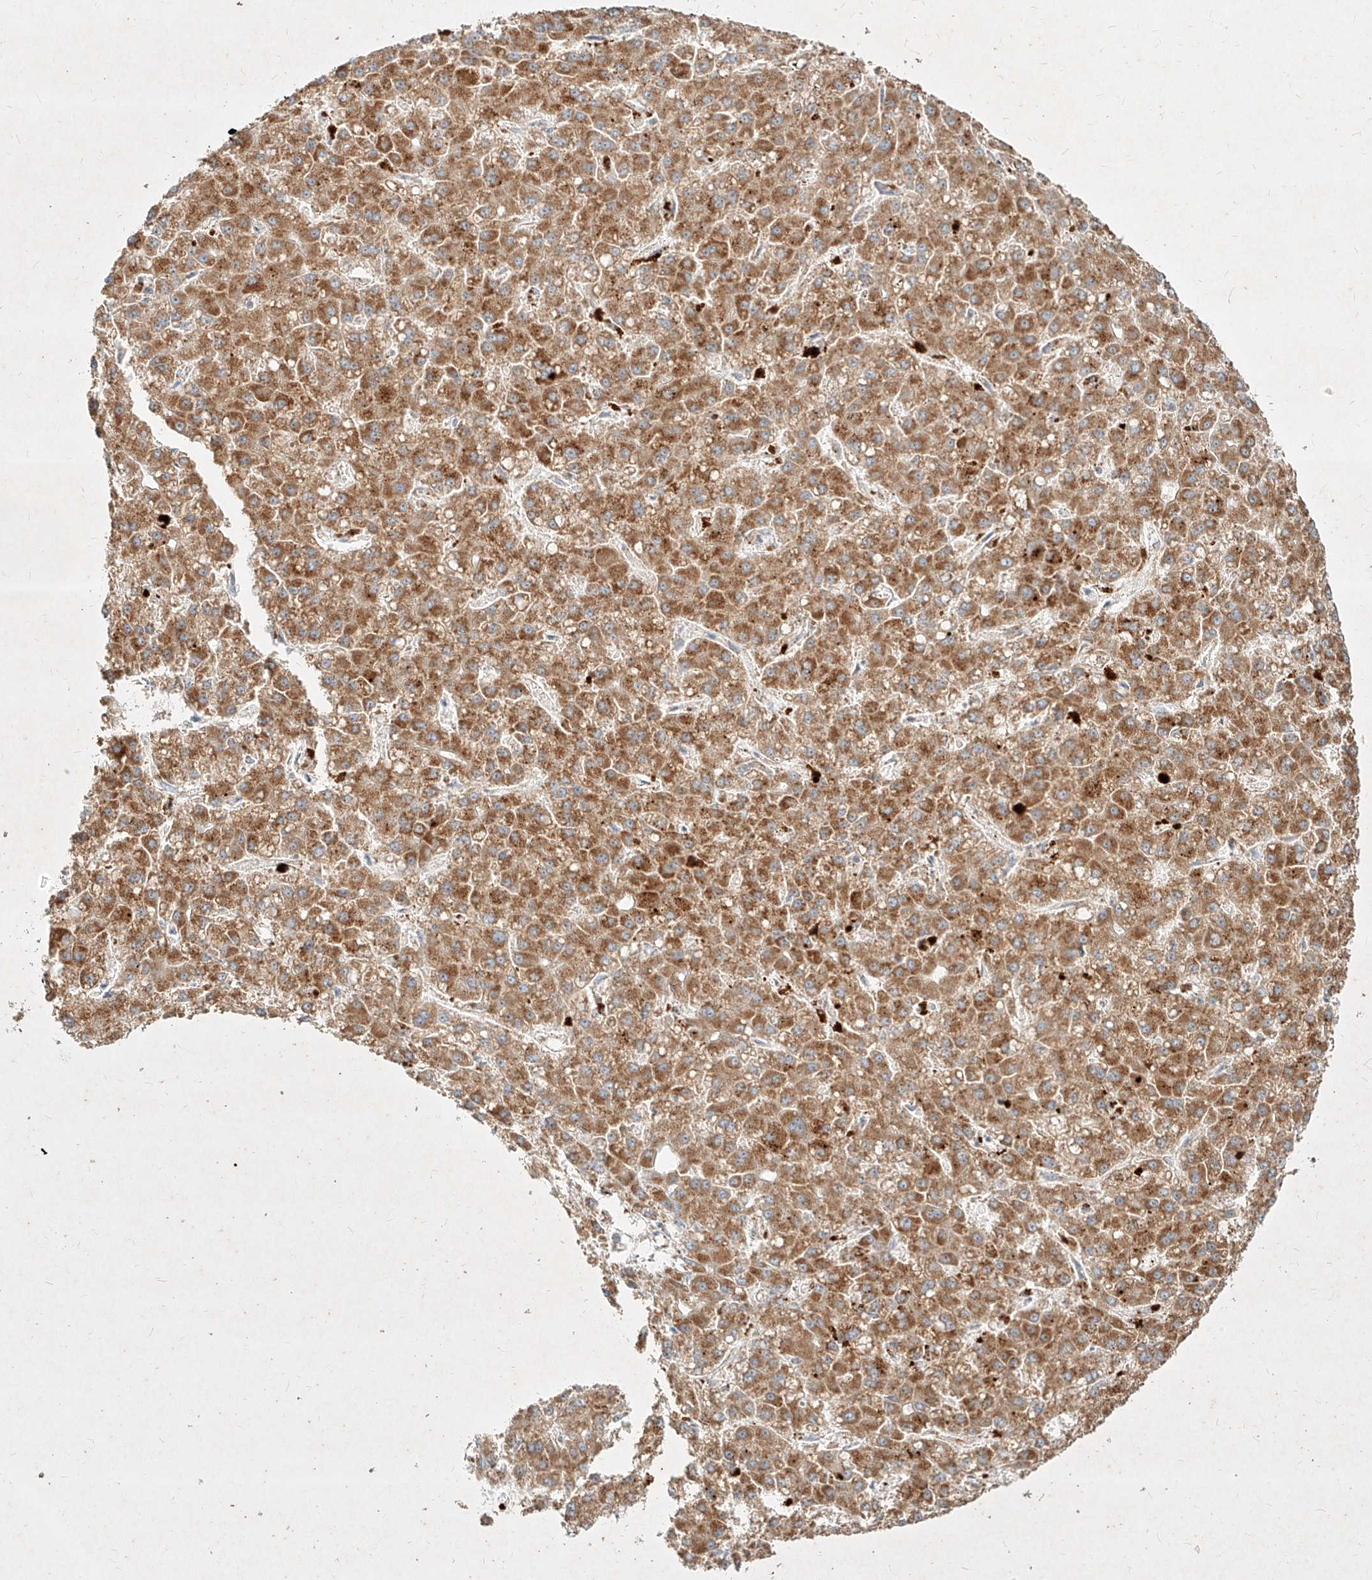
{"staining": {"intensity": "moderate", "quantity": ">75%", "location": "cytoplasmic/membranous"}, "tissue": "liver cancer", "cell_type": "Tumor cells", "image_type": "cancer", "snomed": [{"axis": "morphology", "description": "Carcinoma, Hepatocellular, NOS"}, {"axis": "topography", "description": "Liver"}], "caption": "Protein expression analysis of hepatocellular carcinoma (liver) displays moderate cytoplasmic/membranous positivity in about >75% of tumor cells.", "gene": "MTX2", "patient": {"sex": "male", "age": 67}}